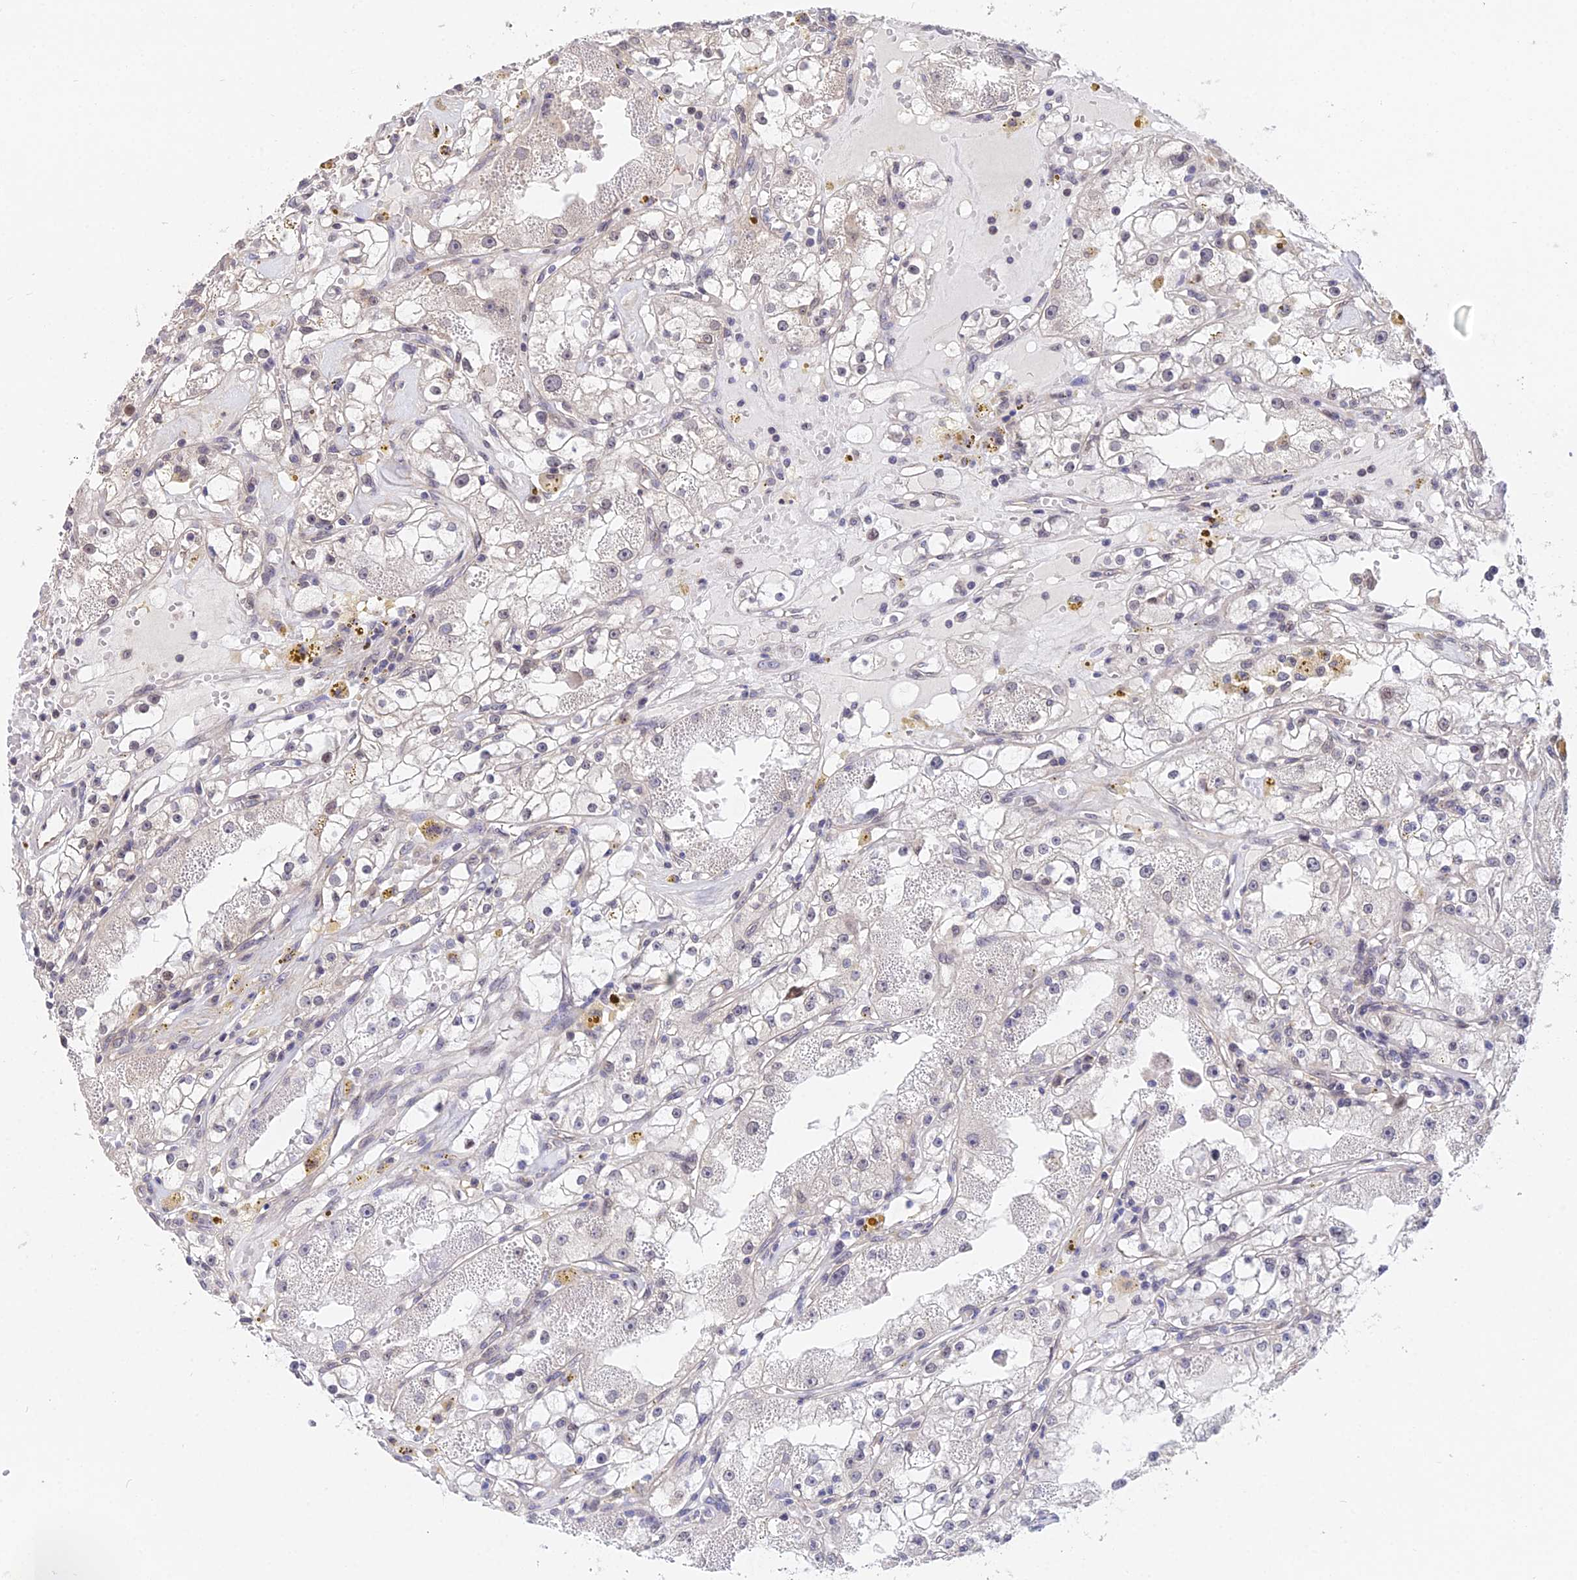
{"staining": {"intensity": "negative", "quantity": "none", "location": "none"}, "tissue": "renal cancer", "cell_type": "Tumor cells", "image_type": "cancer", "snomed": [{"axis": "morphology", "description": "Adenocarcinoma, NOS"}, {"axis": "topography", "description": "Kidney"}], "caption": "This is an immunohistochemistry image of human adenocarcinoma (renal). There is no staining in tumor cells.", "gene": "INPP4A", "patient": {"sex": "male", "age": 56}}